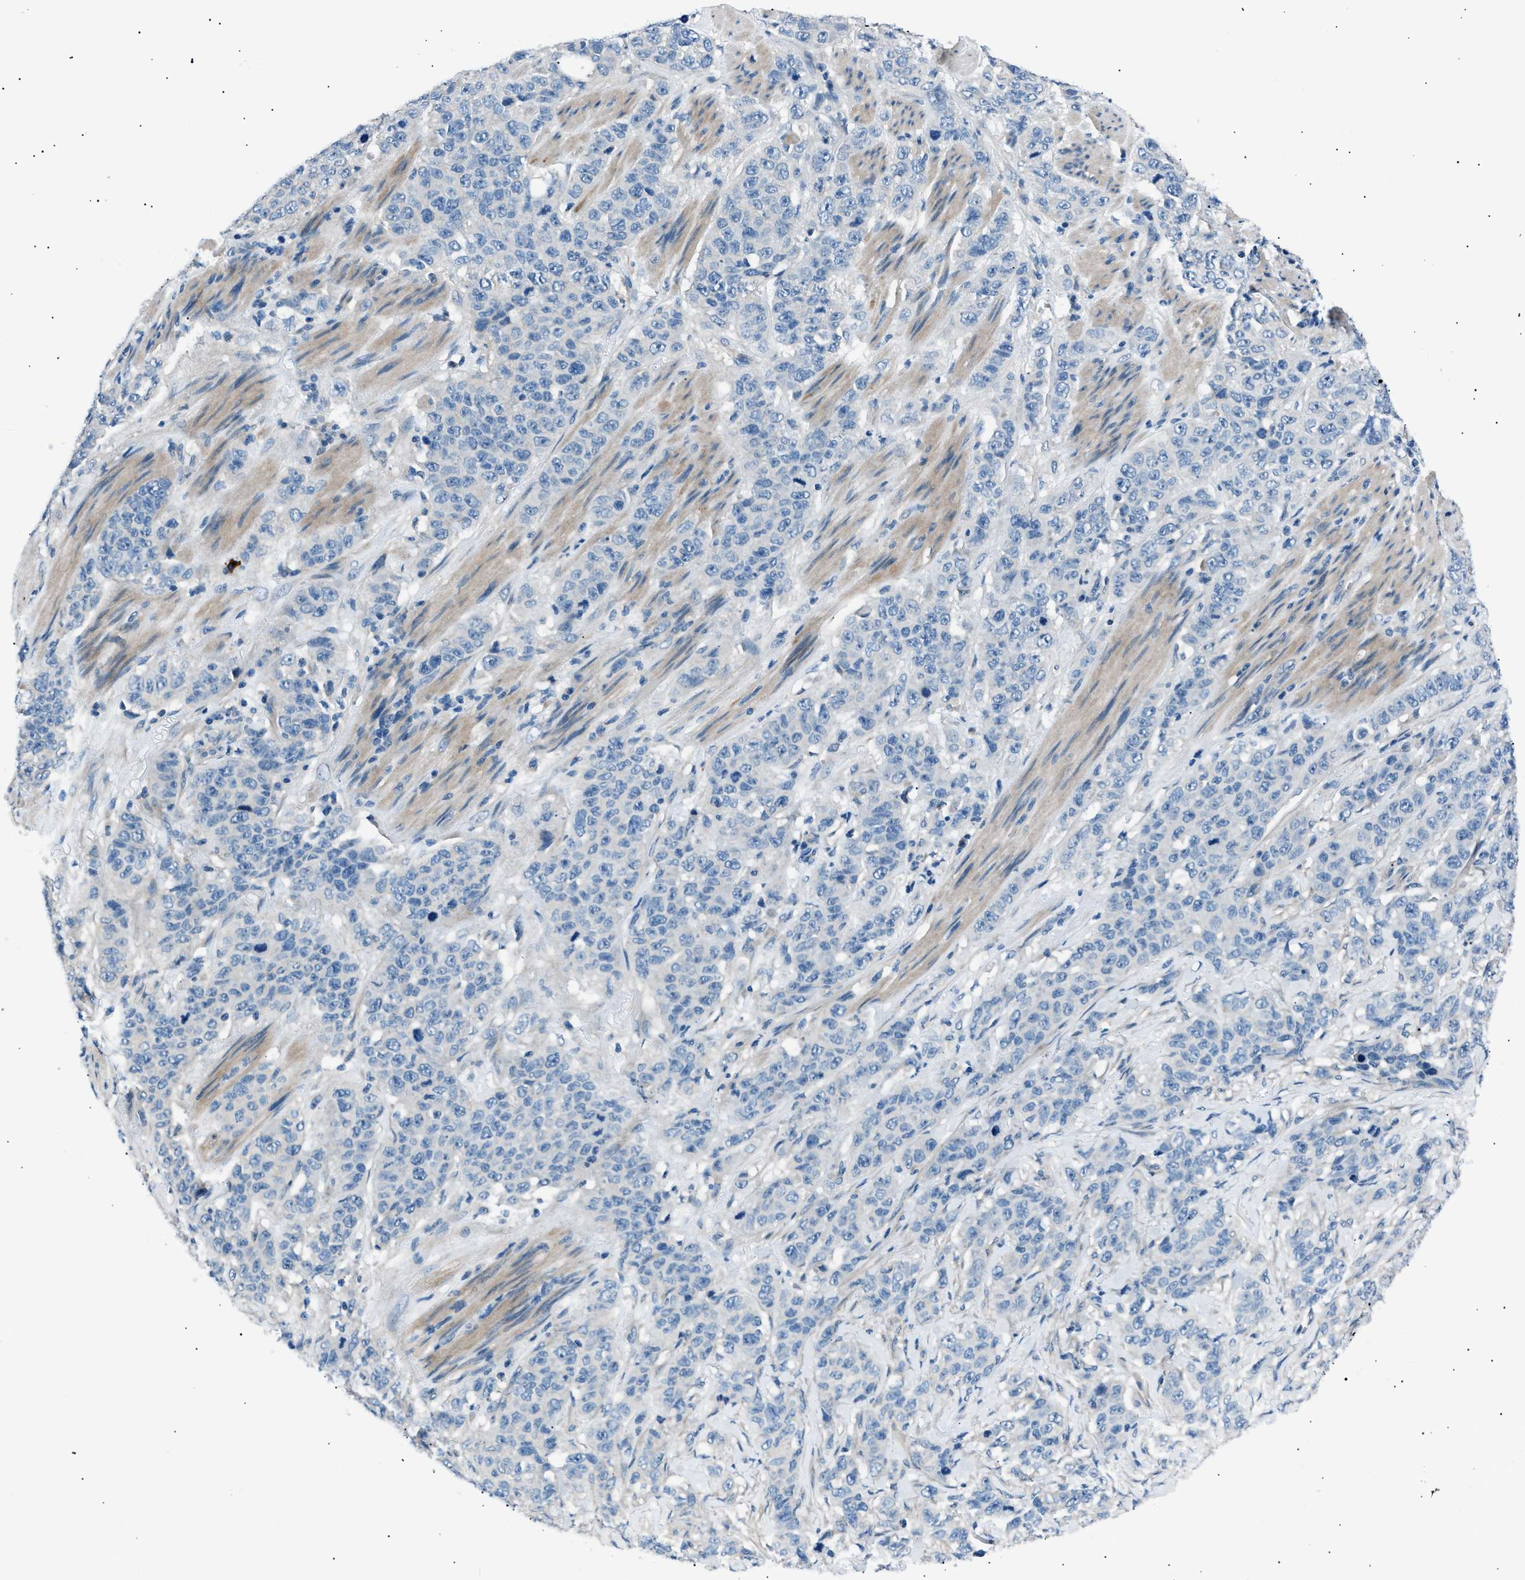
{"staining": {"intensity": "negative", "quantity": "none", "location": "none"}, "tissue": "stomach cancer", "cell_type": "Tumor cells", "image_type": "cancer", "snomed": [{"axis": "morphology", "description": "Adenocarcinoma, NOS"}, {"axis": "topography", "description": "Stomach"}], "caption": "This is an immunohistochemistry (IHC) image of adenocarcinoma (stomach). There is no expression in tumor cells.", "gene": "LRRC37B", "patient": {"sex": "male", "age": 48}}